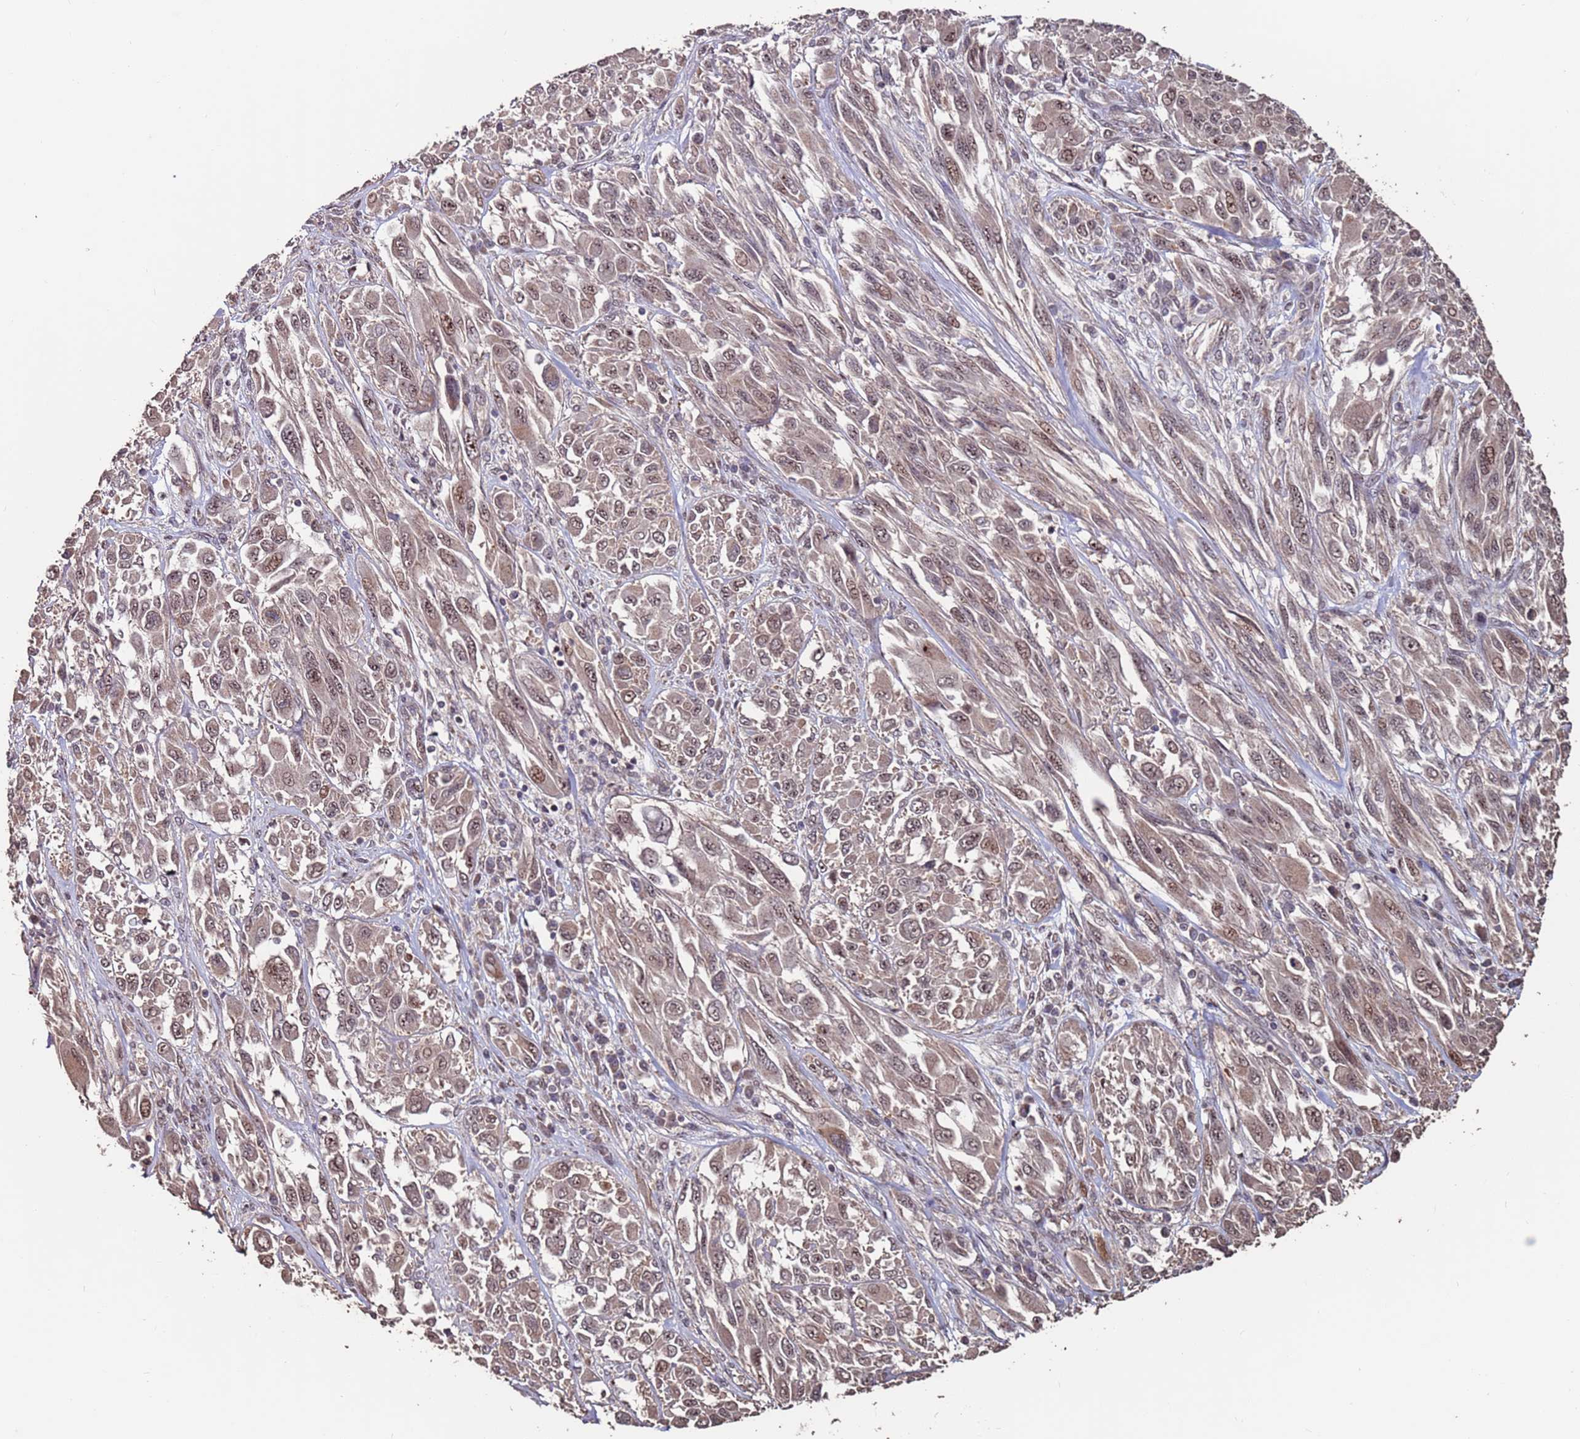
{"staining": {"intensity": "weak", "quantity": ">75%", "location": "cytoplasmic/membranous,nuclear"}, "tissue": "melanoma", "cell_type": "Tumor cells", "image_type": "cancer", "snomed": [{"axis": "morphology", "description": "Malignant melanoma, NOS"}, {"axis": "topography", "description": "Skin"}], "caption": "High-magnification brightfield microscopy of melanoma stained with DAB (3,3'-diaminobenzidine) (brown) and counterstained with hematoxylin (blue). tumor cells exhibit weak cytoplasmic/membranous and nuclear staining is identified in about>75% of cells.", "gene": "PRR7", "patient": {"sex": "female", "age": 91}}